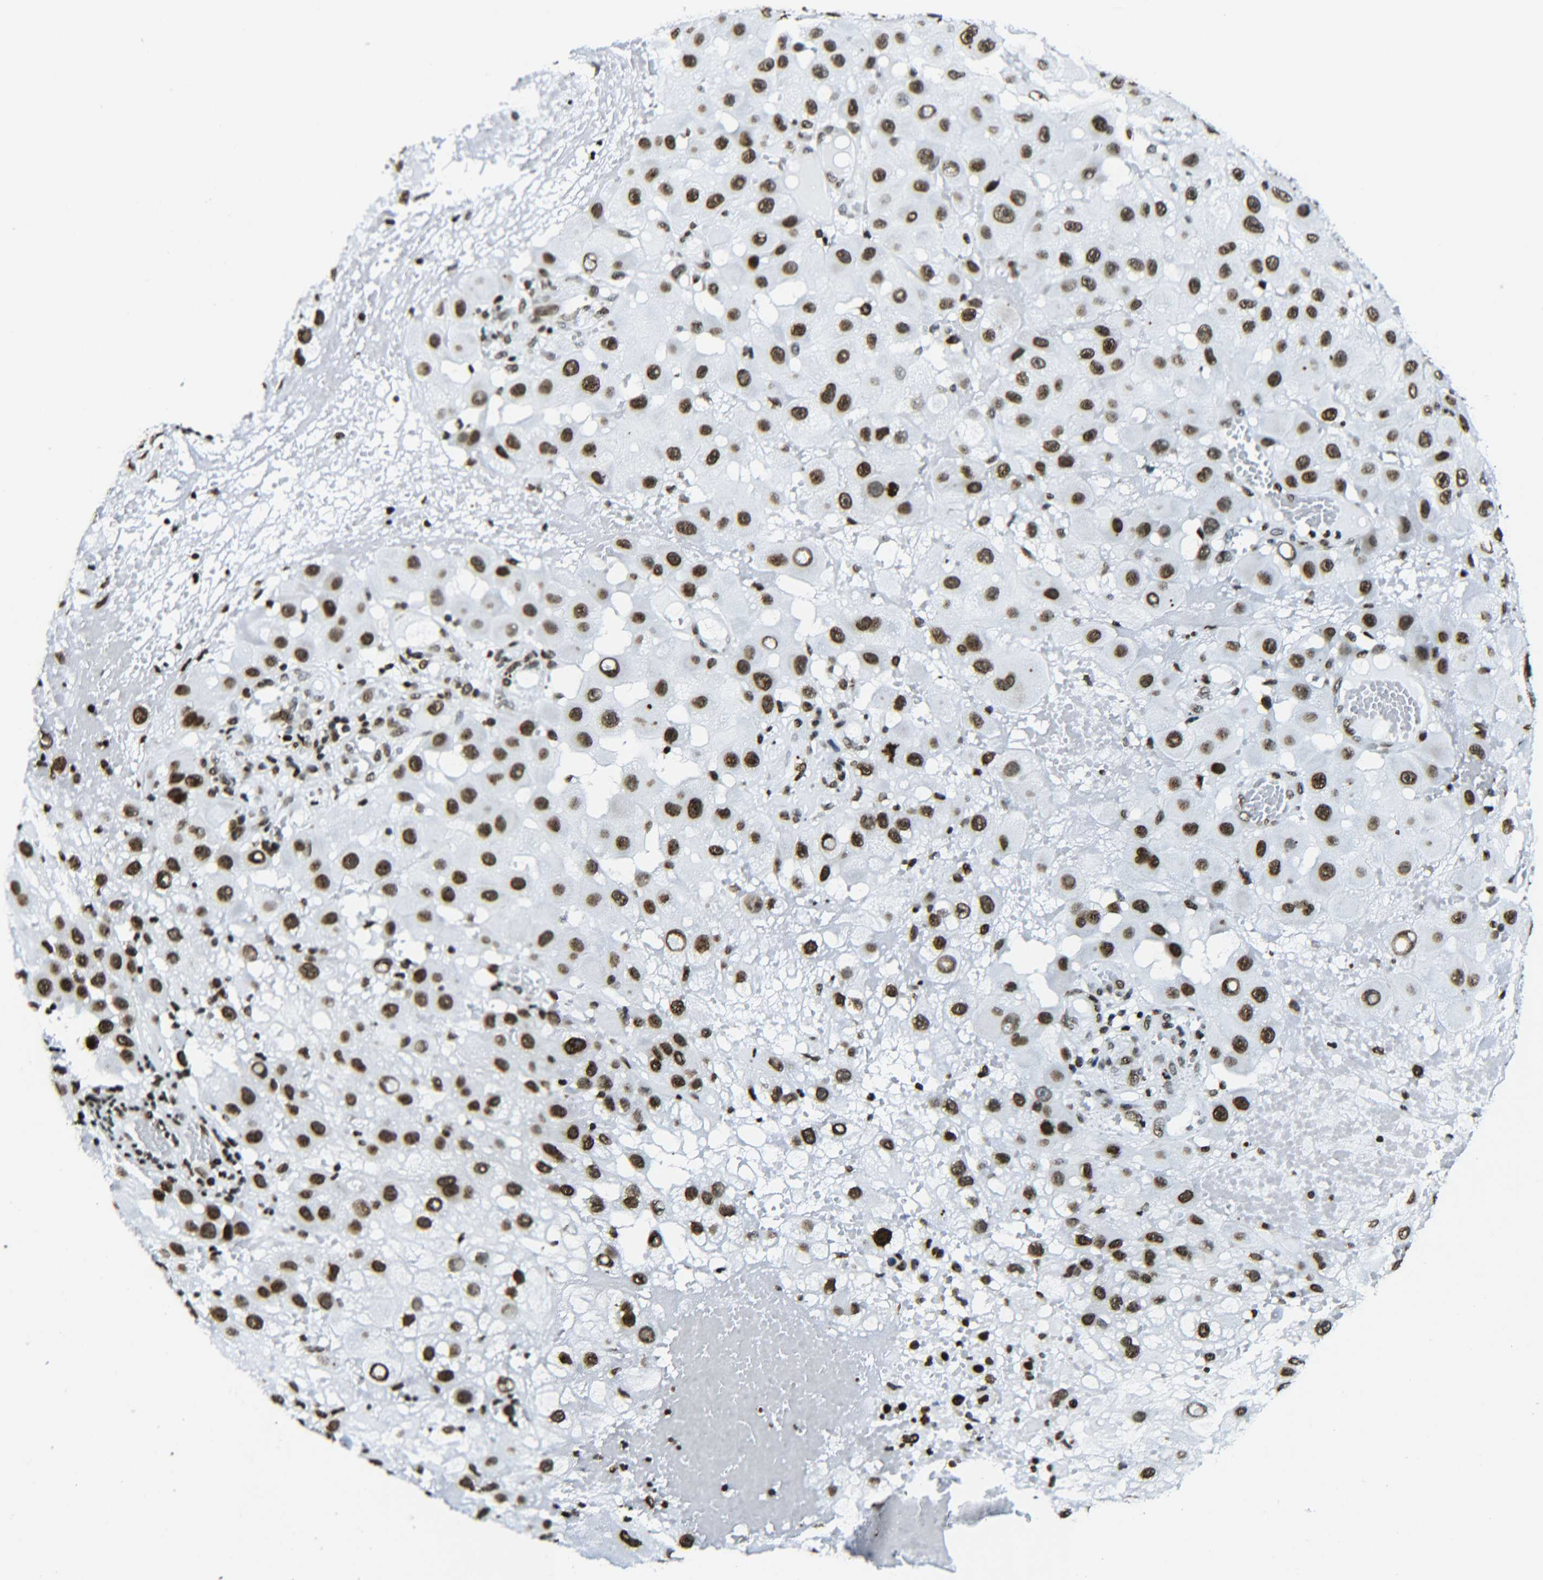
{"staining": {"intensity": "strong", "quantity": ">75%", "location": "nuclear"}, "tissue": "melanoma", "cell_type": "Tumor cells", "image_type": "cancer", "snomed": [{"axis": "morphology", "description": "Malignant melanoma, NOS"}, {"axis": "topography", "description": "Skin"}], "caption": "Immunohistochemical staining of human malignant melanoma displays high levels of strong nuclear protein staining in approximately >75% of tumor cells.", "gene": "H2AX", "patient": {"sex": "female", "age": 81}}